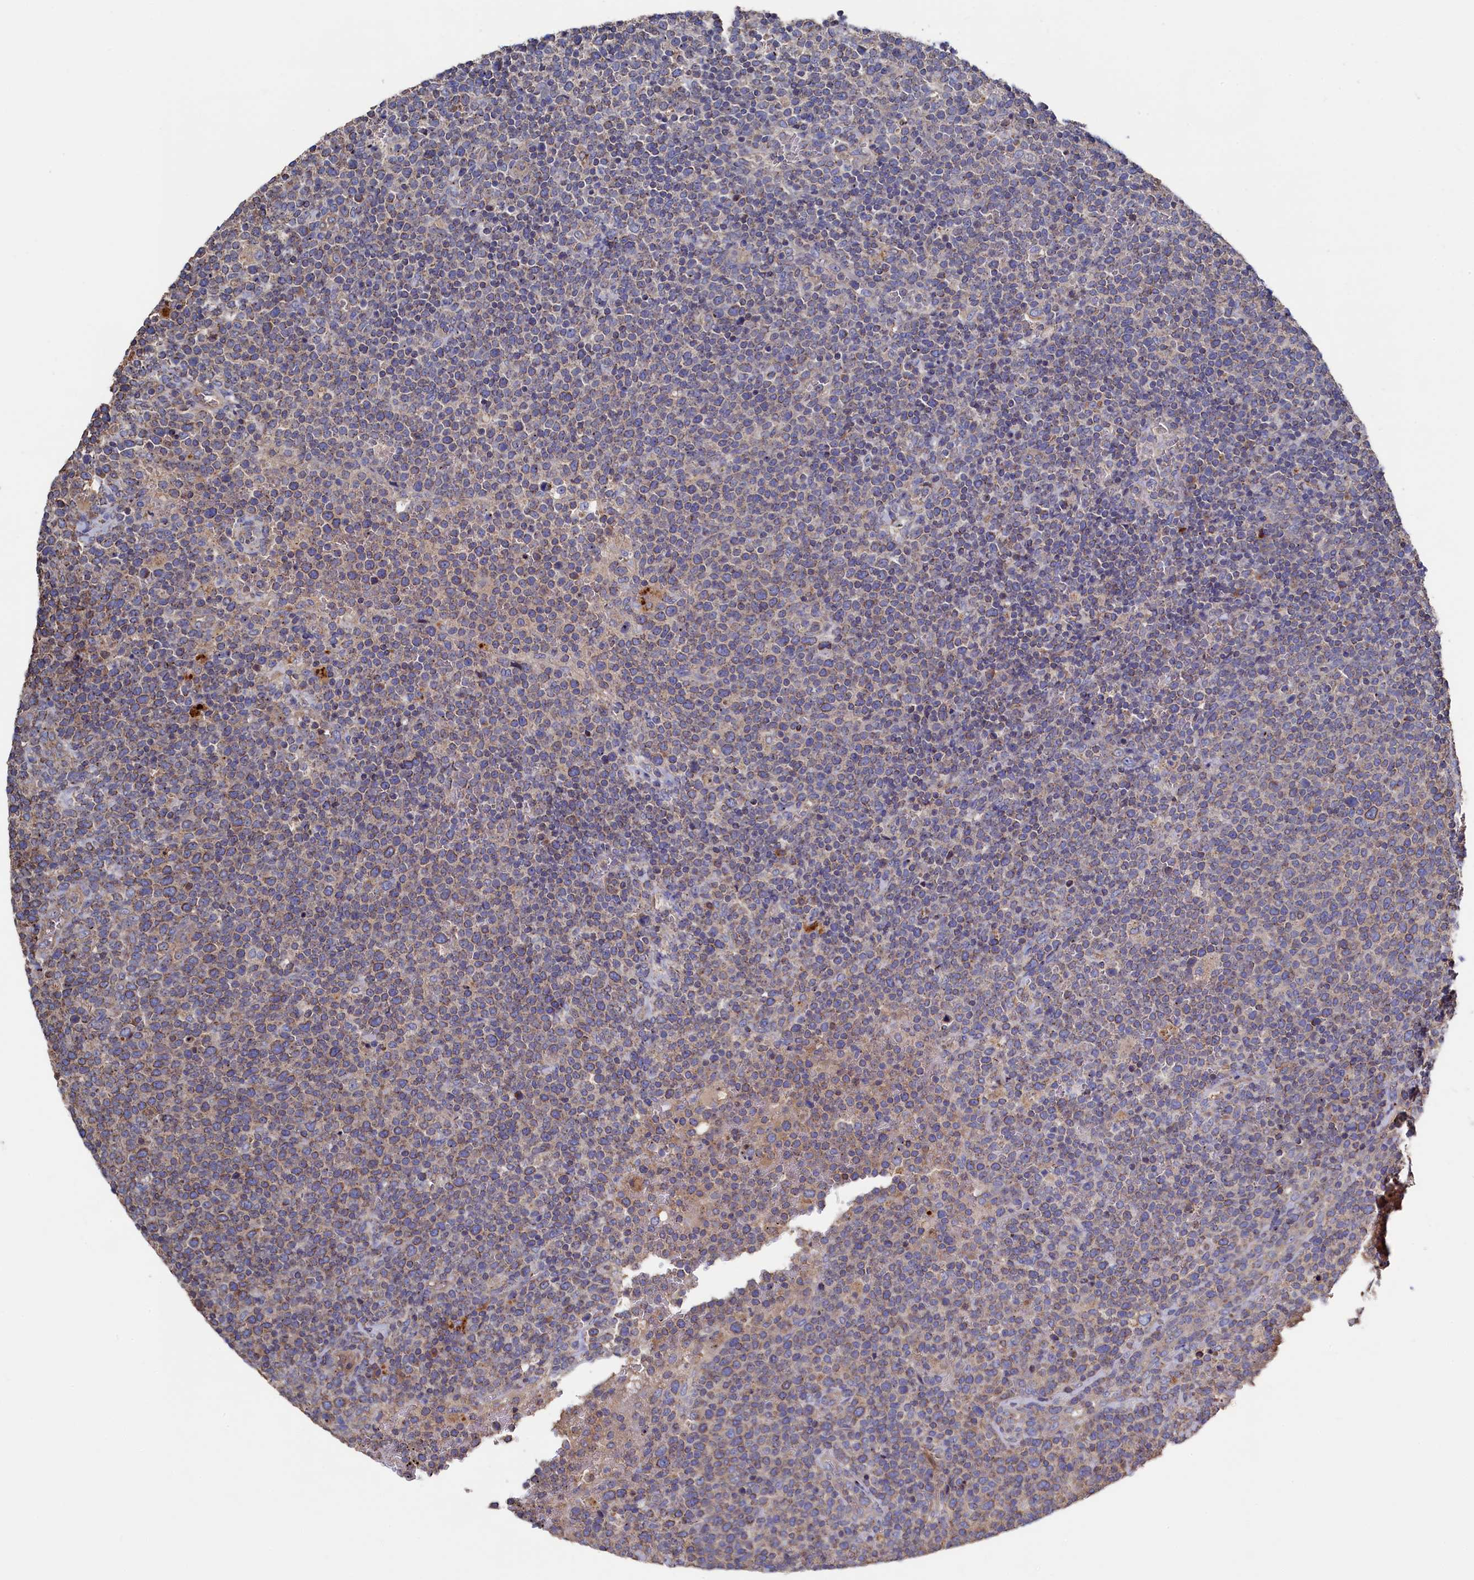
{"staining": {"intensity": "weak", "quantity": "25%-75%", "location": "cytoplasmic/membranous"}, "tissue": "lymphoma", "cell_type": "Tumor cells", "image_type": "cancer", "snomed": [{"axis": "morphology", "description": "Malignant lymphoma, non-Hodgkin's type, High grade"}, {"axis": "topography", "description": "Lymph node"}], "caption": "A brown stain highlights weak cytoplasmic/membranous expression of a protein in human lymphoma tumor cells.", "gene": "TK2", "patient": {"sex": "male", "age": 61}}